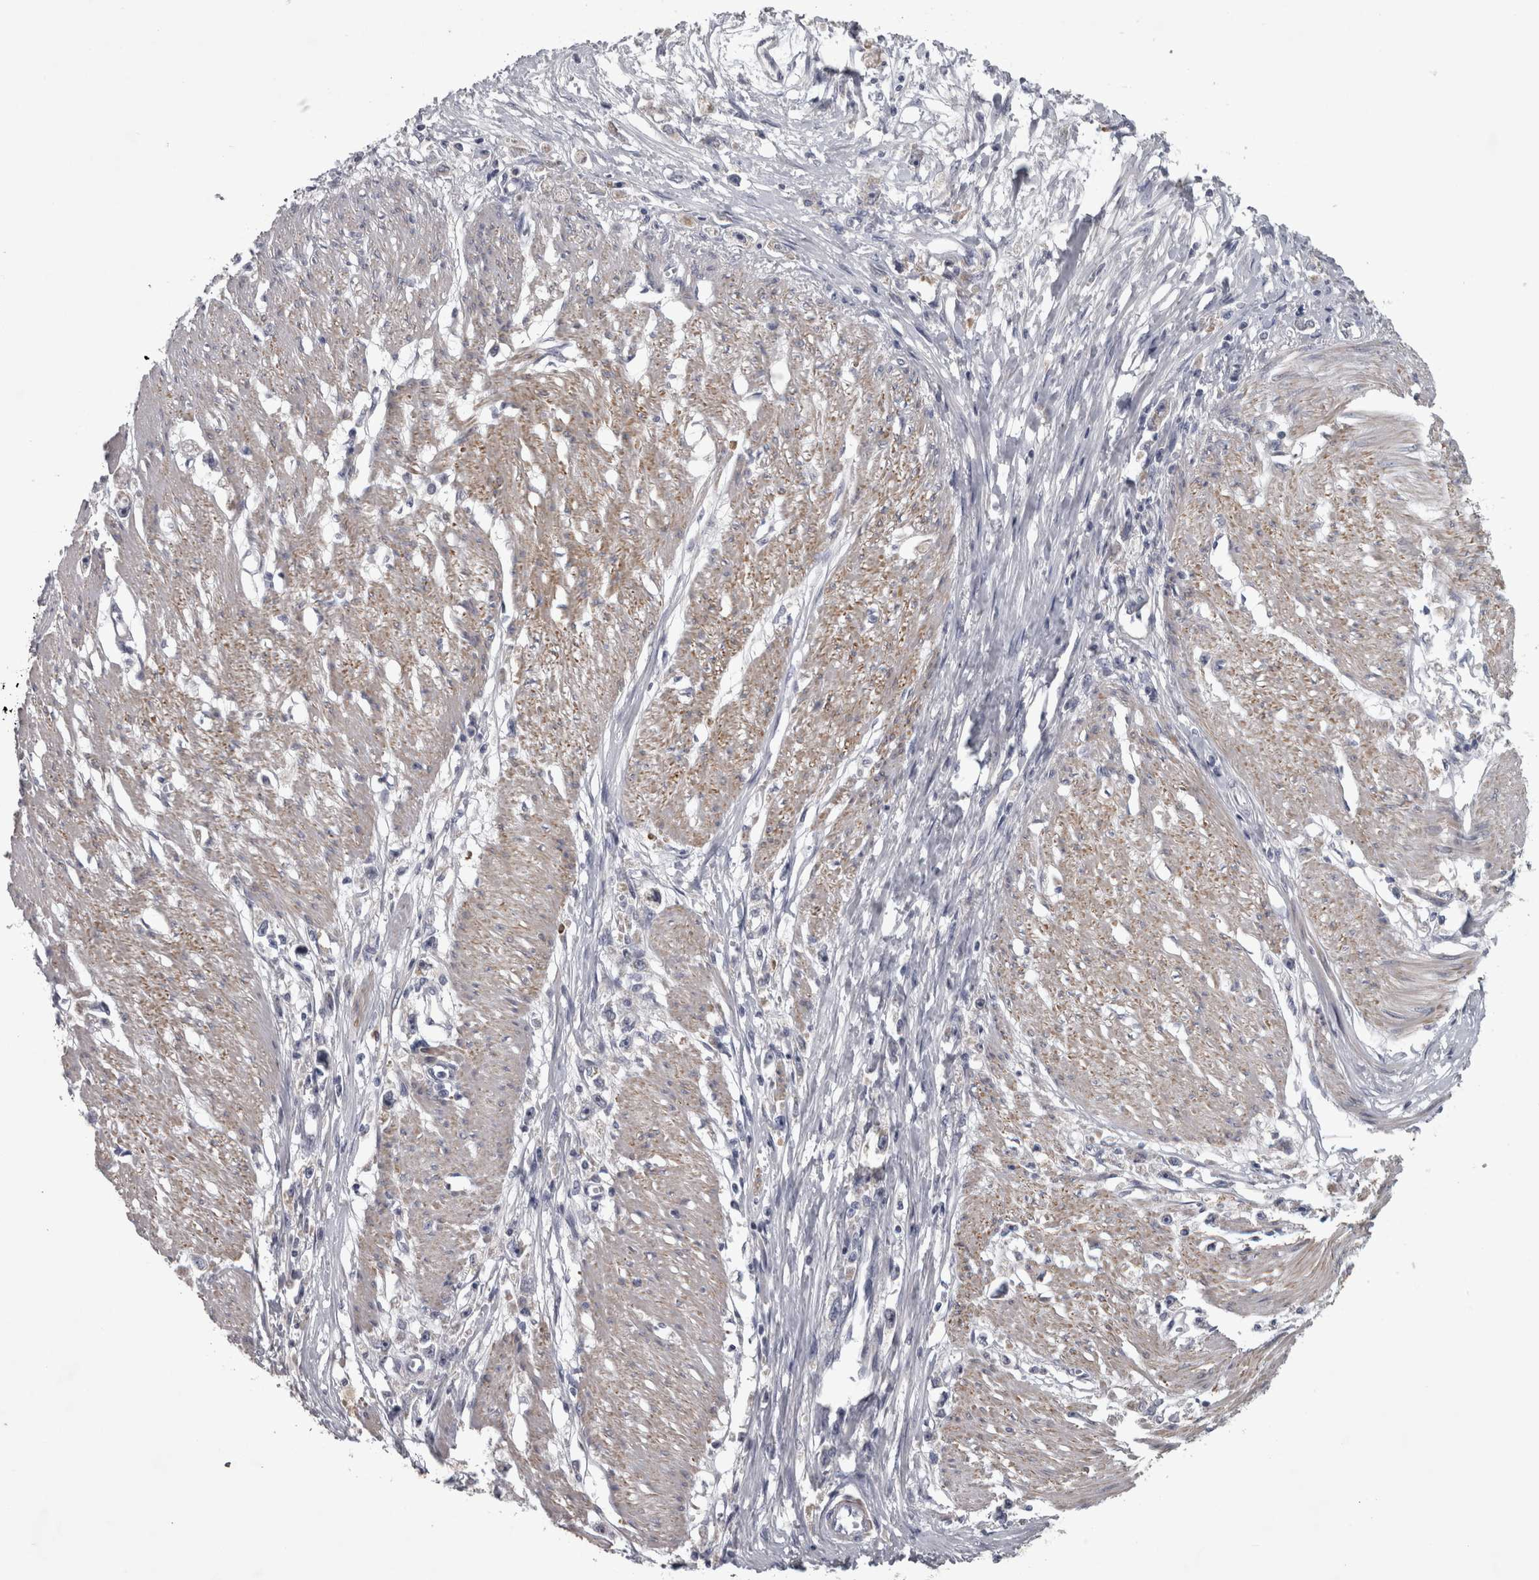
{"staining": {"intensity": "negative", "quantity": "none", "location": "none"}, "tissue": "stomach cancer", "cell_type": "Tumor cells", "image_type": "cancer", "snomed": [{"axis": "morphology", "description": "Adenocarcinoma, NOS"}, {"axis": "topography", "description": "Stomach"}], "caption": "Human adenocarcinoma (stomach) stained for a protein using immunohistochemistry (IHC) reveals no staining in tumor cells.", "gene": "DBT", "patient": {"sex": "female", "age": 59}}